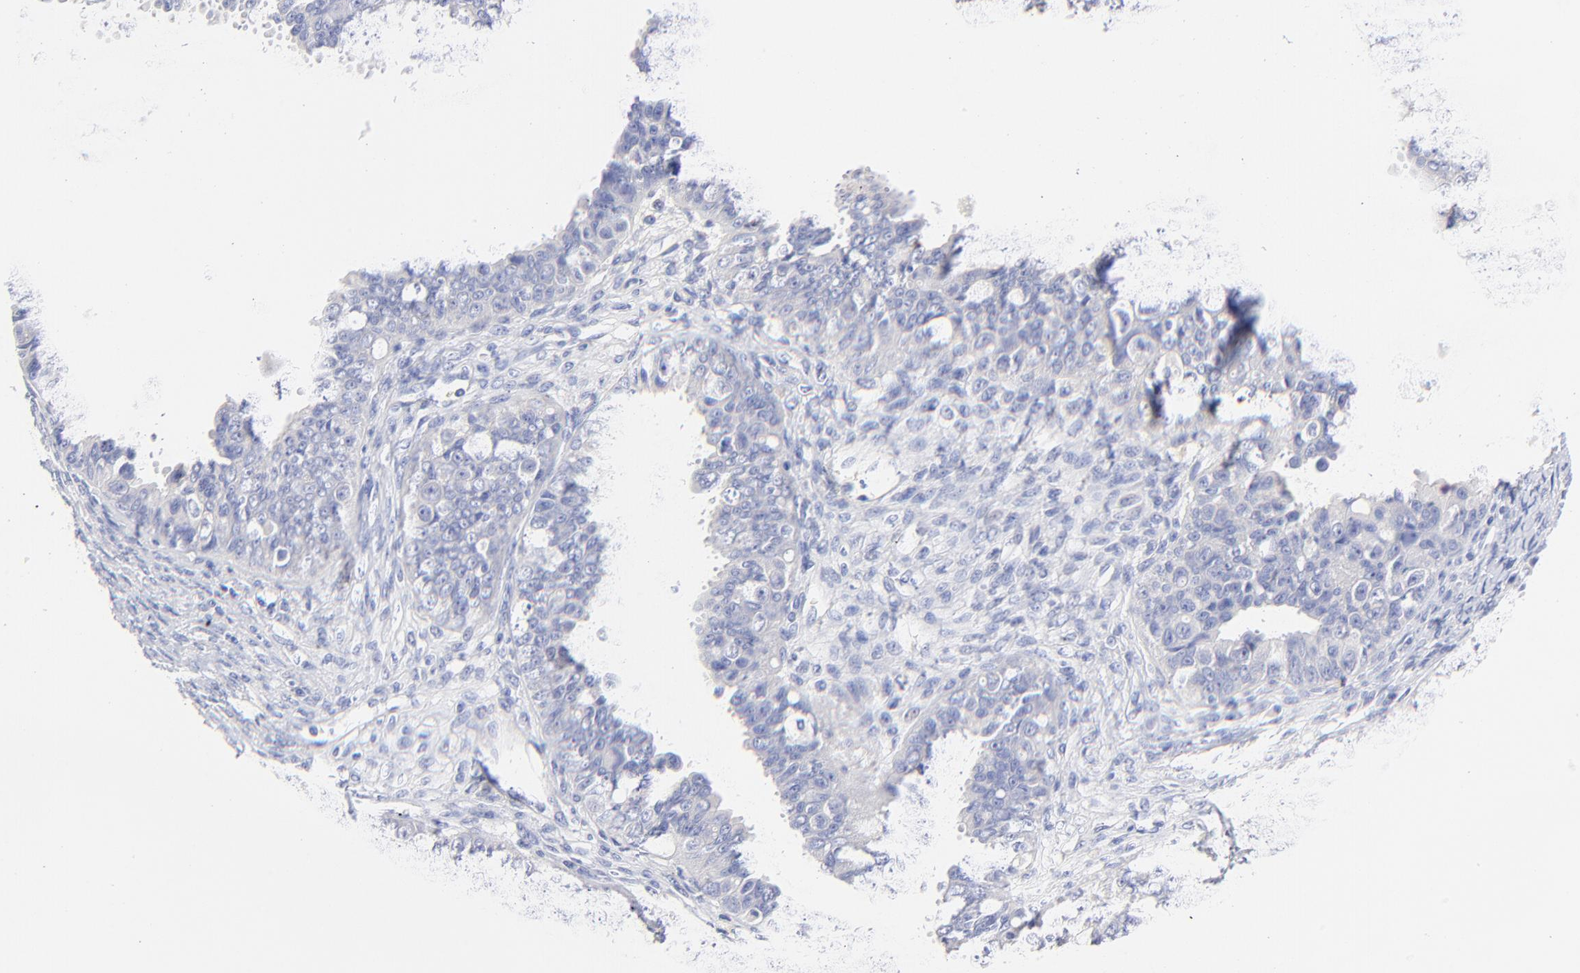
{"staining": {"intensity": "negative", "quantity": "none", "location": "none"}, "tissue": "ovarian cancer", "cell_type": "Tumor cells", "image_type": "cancer", "snomed": [{"axis": "morphology", "description": "Carcinoma, endometroid"}, {"axis": "topography", "description": "Ovary"}], "caption": "Immunohistochemical staining of human ovarian endometroid carcinoma demonstrates no significant expression in tumor cells.", "gene": "EBP", "patient": {"sex": "female", "age": 85}}